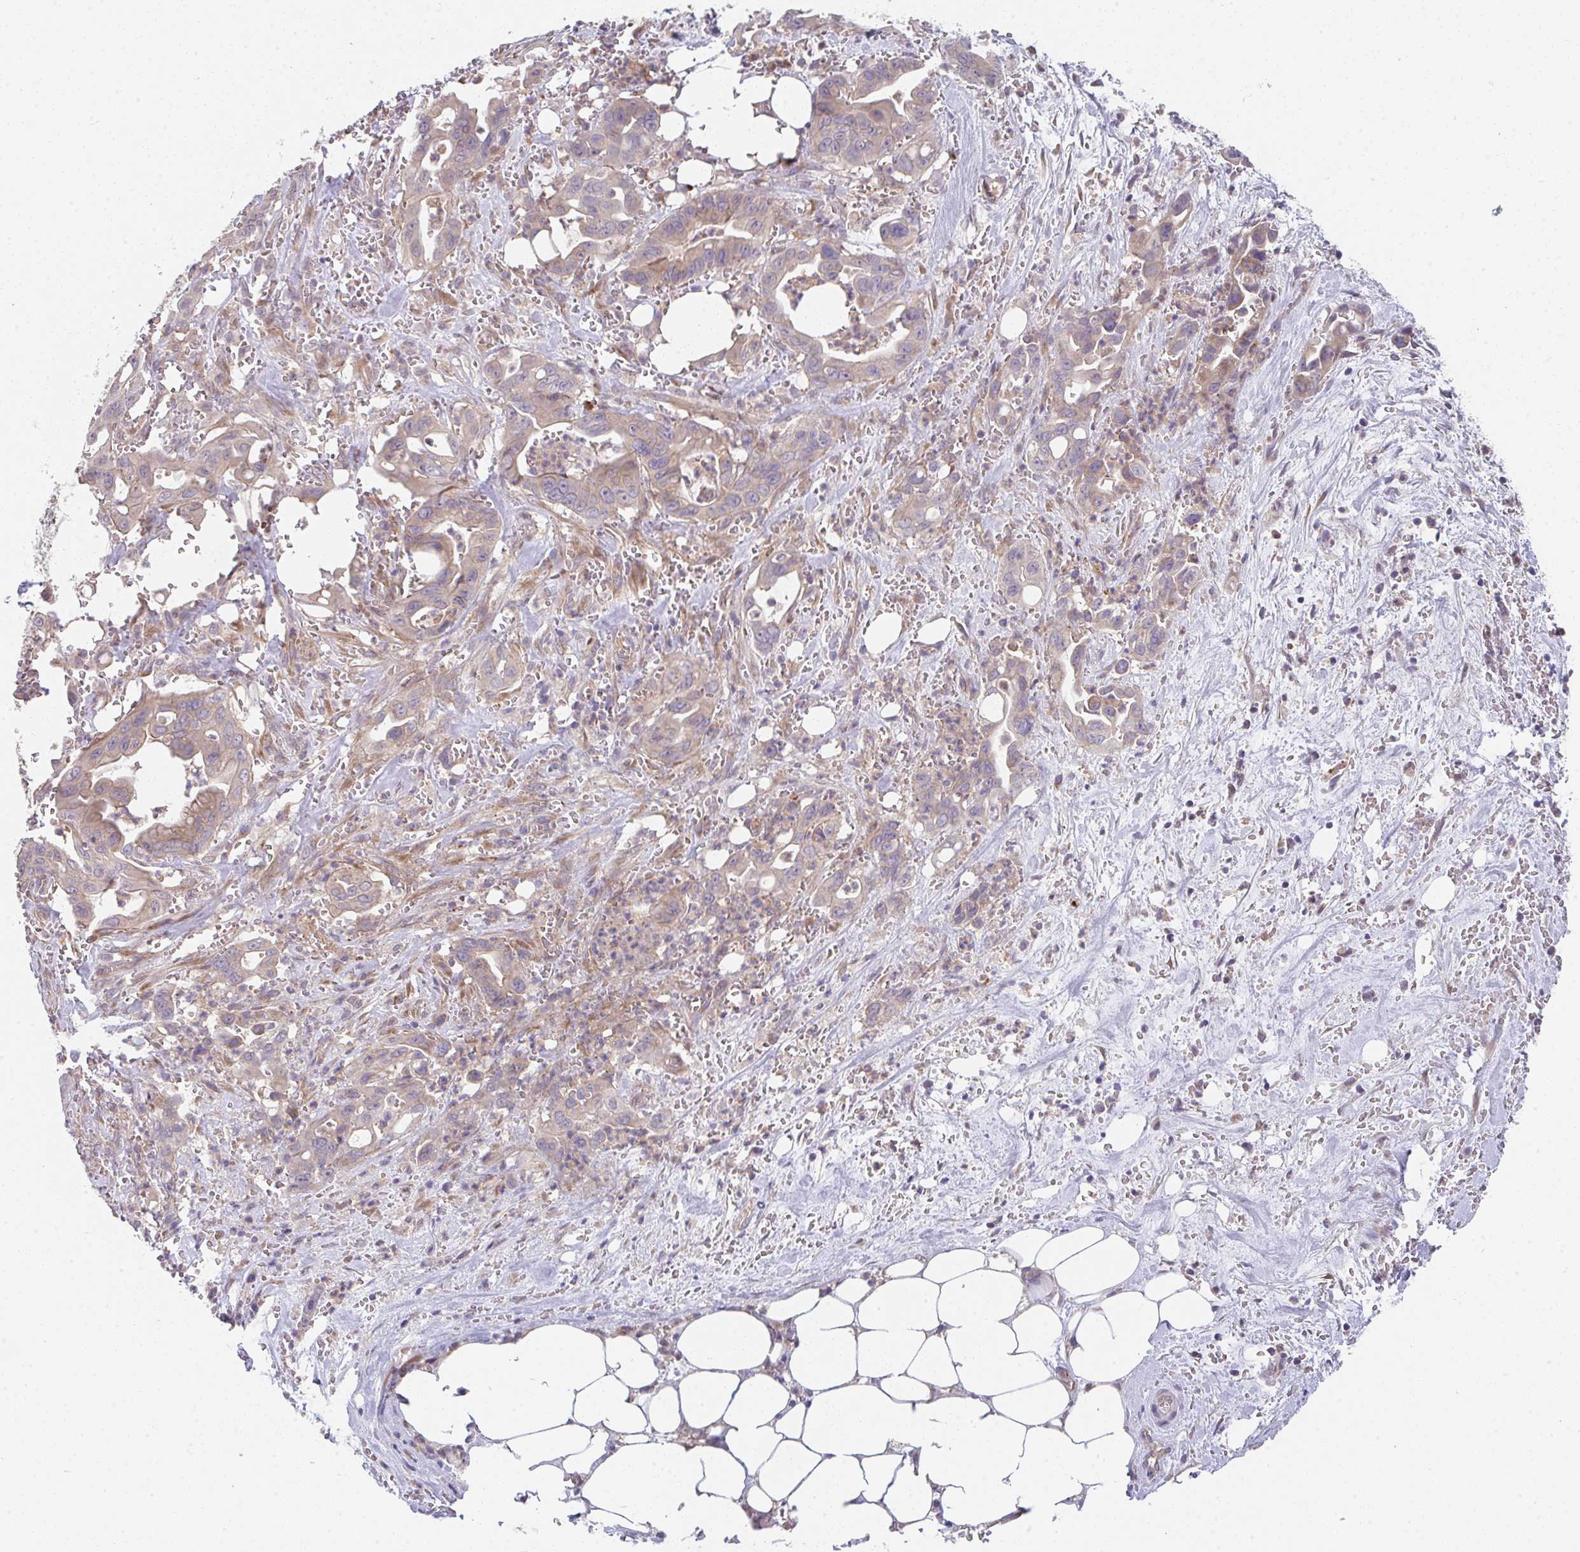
{"staining": {"intensity": "weak", "quantity": "25%-75%", "location": "cytoplasmic/membranous"}, "tissue": "pancreatic cancer", "cell_type": "Tumor cells", "image_type": "cancer", "snomed": [{"axis": "morphology", "description": "Adenocarcinoma, NOS"}, {"axis": "topography", "description": "Pancreas"}], "caption": "IHC (DAB (3,3'-diaminobenzidine)) staining of pancreatic adenocarcinoma displays weak cytoplasmic/membranous protein positivity in about 25%-75% of tumor cells. (DAB (3,3'-diaminobenzidine) = brown stain, brightfield microscopy at high magnification).", "gene": "TSPAN31", "patient": {"sex": "male", "age": 61}}